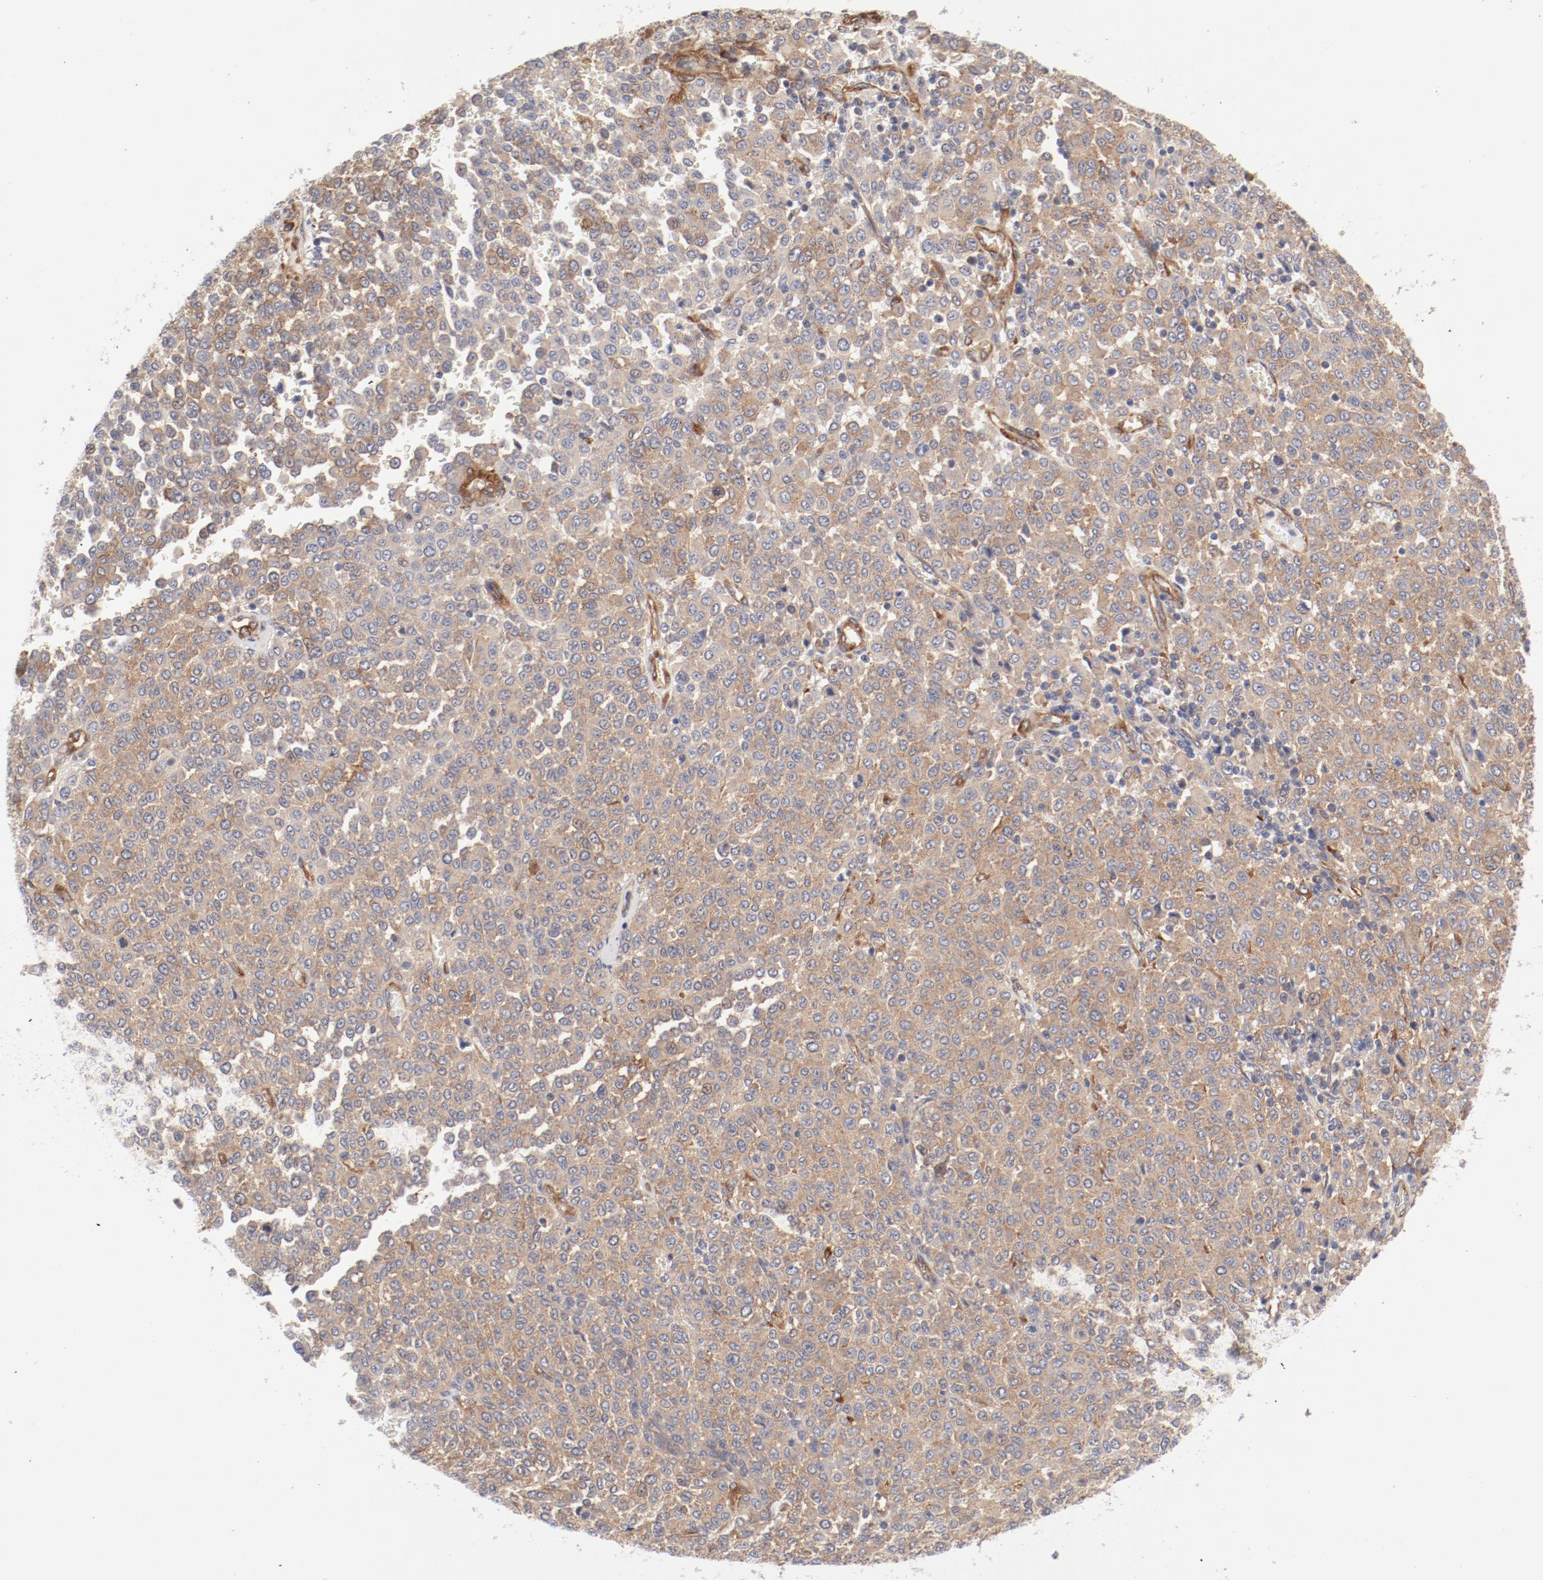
{"staining": {"intensity": "moderate", "quantity": ">75%", "location": "cytoplasmic/membranous"}, "tissue": "melanoma", "cell_type": "Tumor cells", "image_type": "cancer", "snomed": [{"axis": "morphology", "description": "Malignant melanoma, Metastatic site"}, {"axis": "topography", "description": "Pancreas"}], "caption": "Immunohistochemical staining of melanoma demonstrates medium levels of moderate cytoplasmic/membranous protein positivity in approximately >75% of tumor cells. The staining is performed using DAB brown chromogen to label protein expression. The nuclei are counter-stained blue using hematoxylin.", "gene": "AP2A1", "patient": {"sex": "female", "age": 30}}